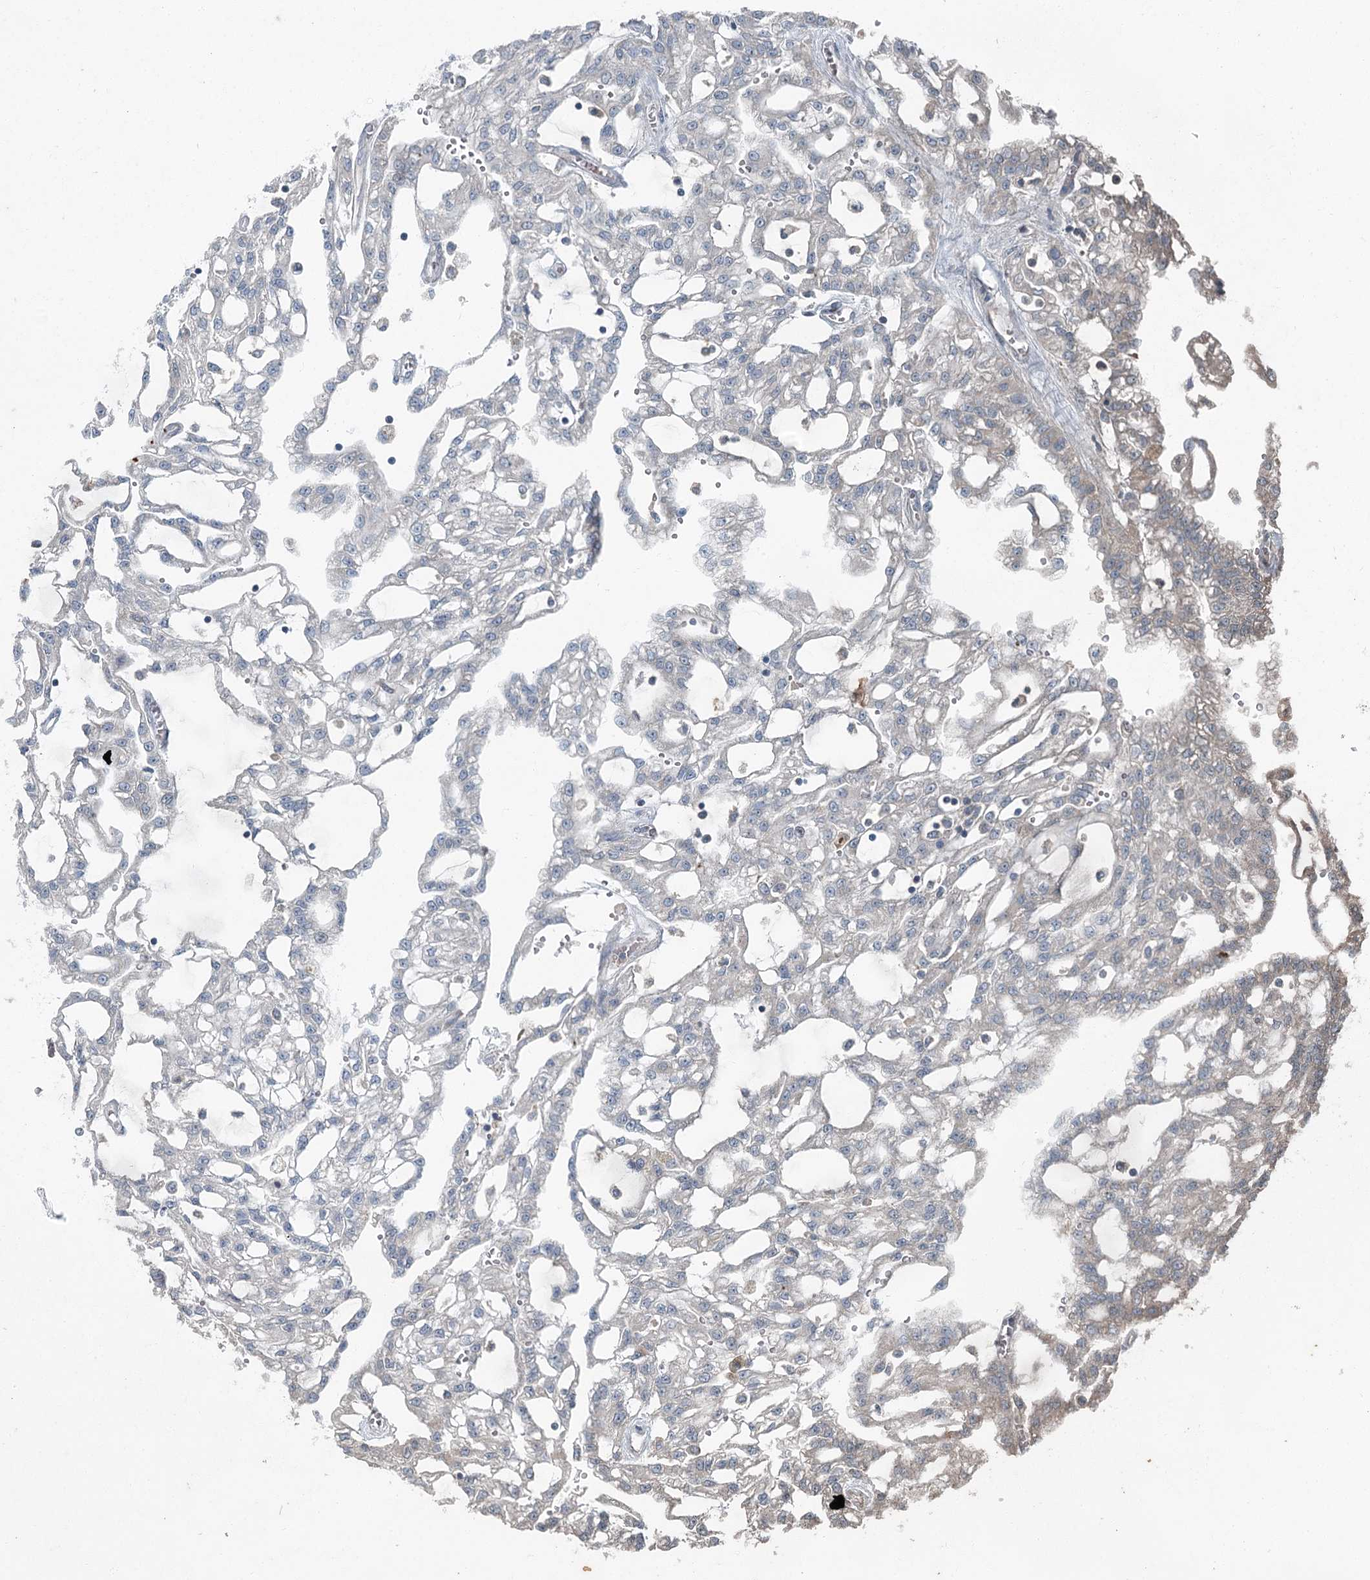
{"staining": {"intensity": "negative", "quantity": "none", "location": "none"}, "tissue": "renal cancer", "cell_type": "Tumor cells", "image_type": "cancer", "snomed": [{"axis": "morphology", "description": "Adenocarcinoma, NOS"}, {"axis": "topography", "description": "Kidney"}], "caption": "The immunohistochemistry (IHC) histopathology image has no significant expression in tumor cells of renal cancer (adenocarcinoma) tissue.", "gene": "SKIC3", "patient": {"sex": "male", "age": 63}}